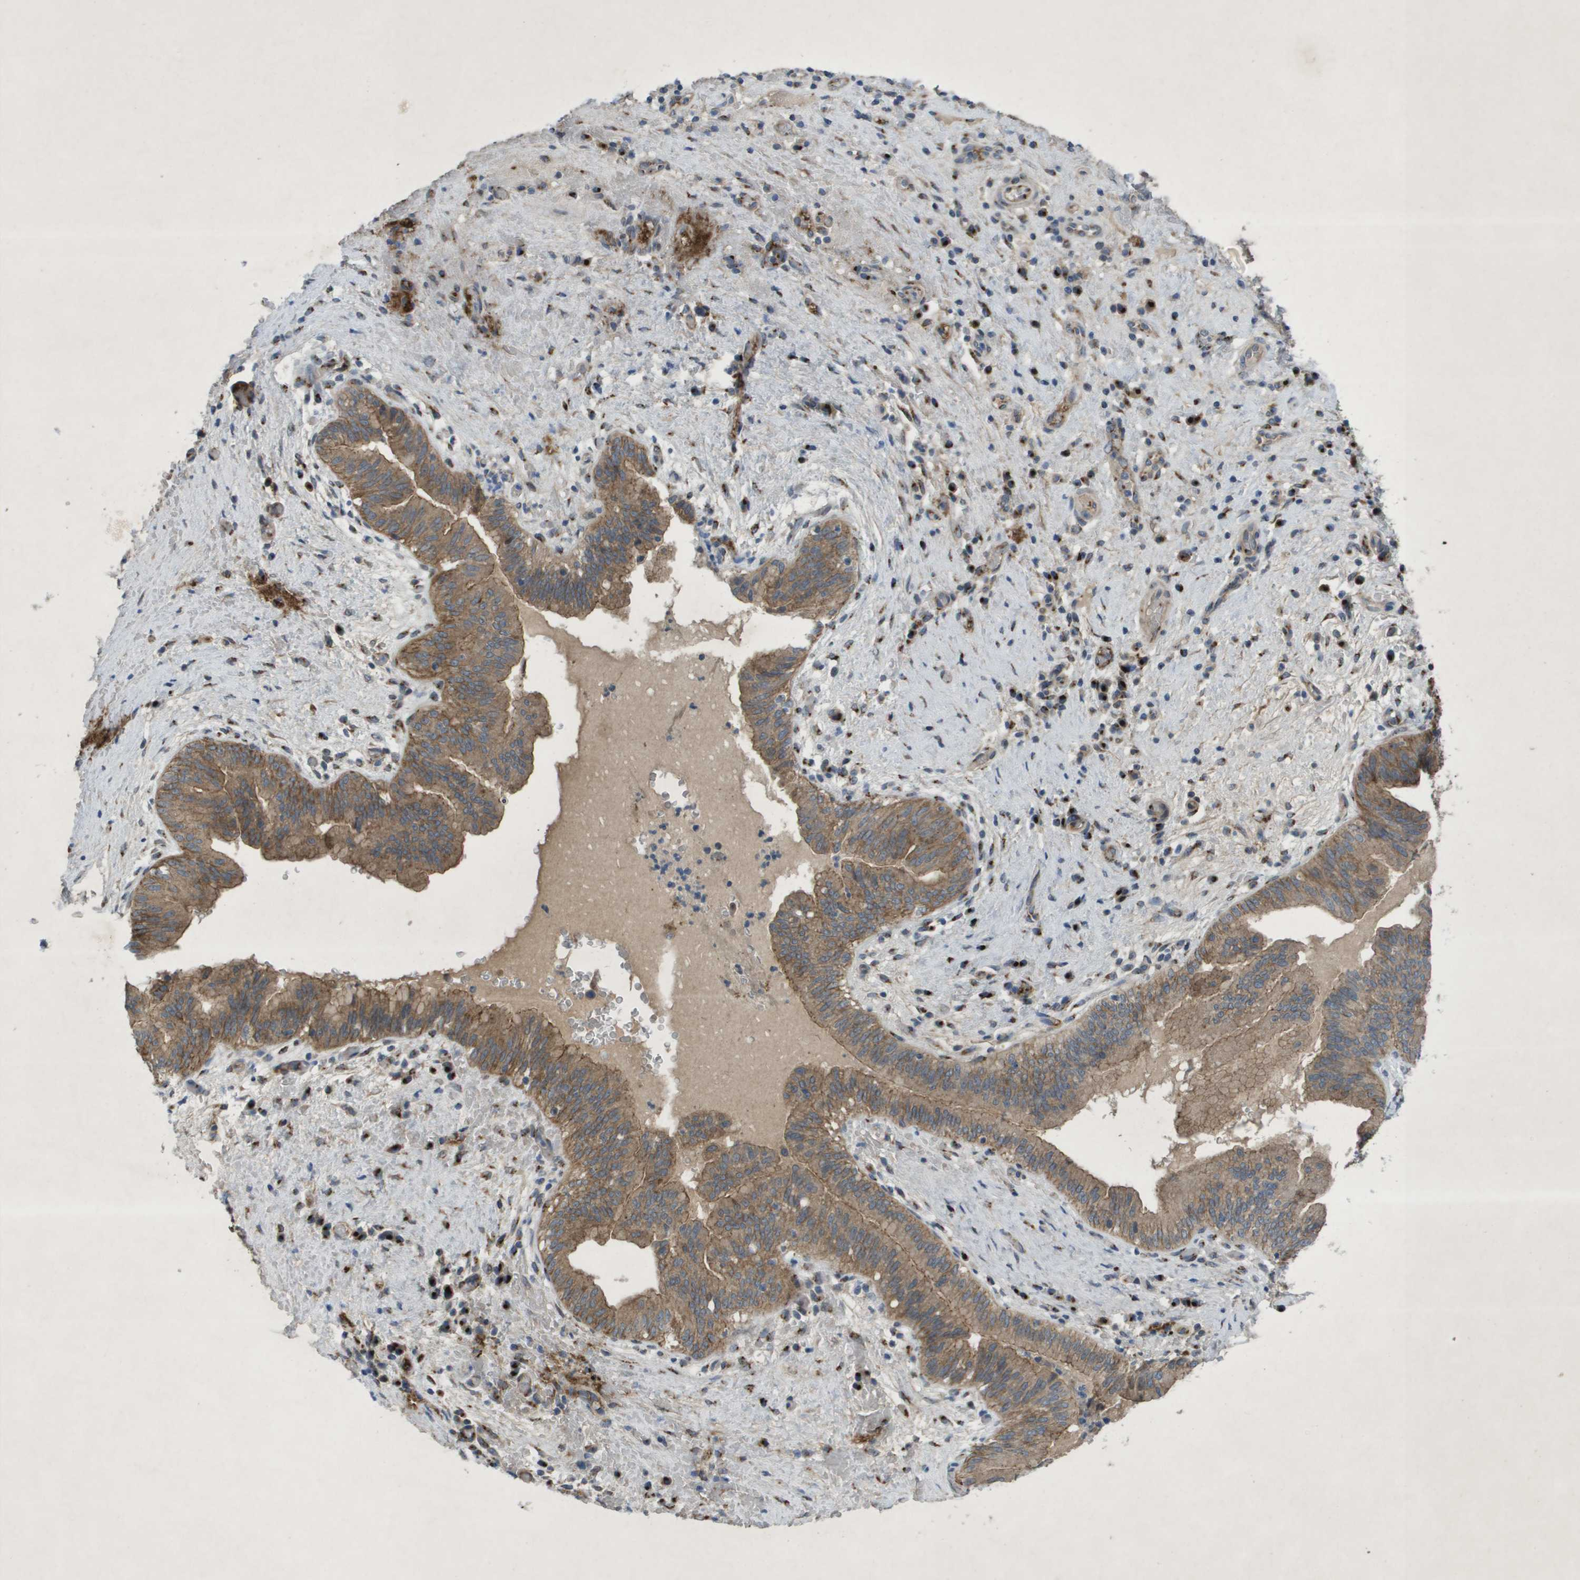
{"staining": {"intensity": "moderate", "quantity": ">75%", "location": "cytoplasmic/membranous"}, "tissue": "liver cancer", "cell_type": "Tumor cells", "image_type": "cancer", "snomed": [{"axis": "morphology", "description": "Cholangiocarcinoma"}, {"axis": "topography", "description": "Liver"}], "caption": "A photomicrograph of human liver cancer (cholangiocarcinoma) stained for a protein reveals moderate cytoplasmic/membranous brown staining in tumor cells.", "gene": "QSOX2", "patient": {"sex": "female", "age": 38}}